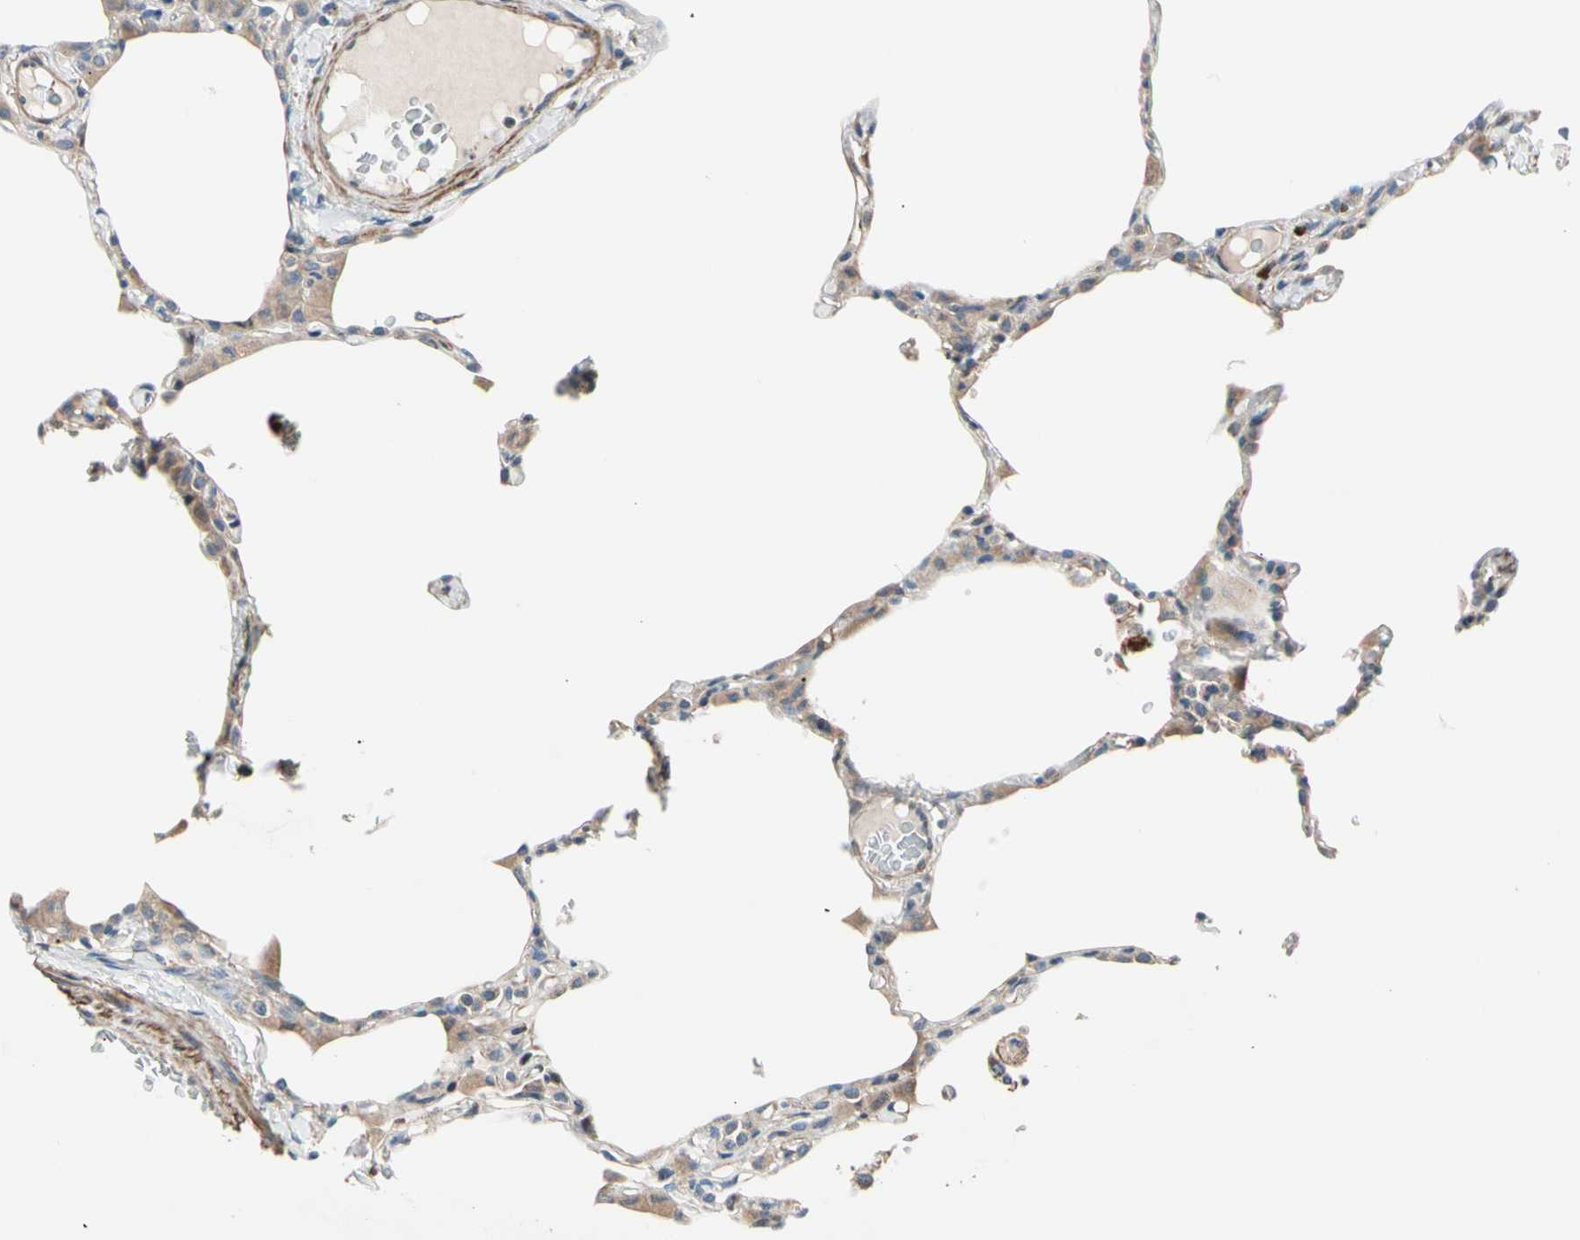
{"staining": {"intensity": "weak", "quantity": "25%-75%", "location": "cytoplasmic/membranous"}, "tissue": "lung", "cell_type": "Alveolar cells", "image_type": "normal", "snomed": [{"axis": "morphology", "description": "Normal tissue, NOS"}, {"axis": "topography", "description": "Lung"}], "caption": "The micrograph reveals staining of normal lung, revealing weak cytoplasmic/membranous protein expression (brown color) within alveolar cells. (DAB = brown stain, brightfield microscopy at high magnification).", "gene": "LIMK2", "patient": {"sex": "female", "age": 49}}